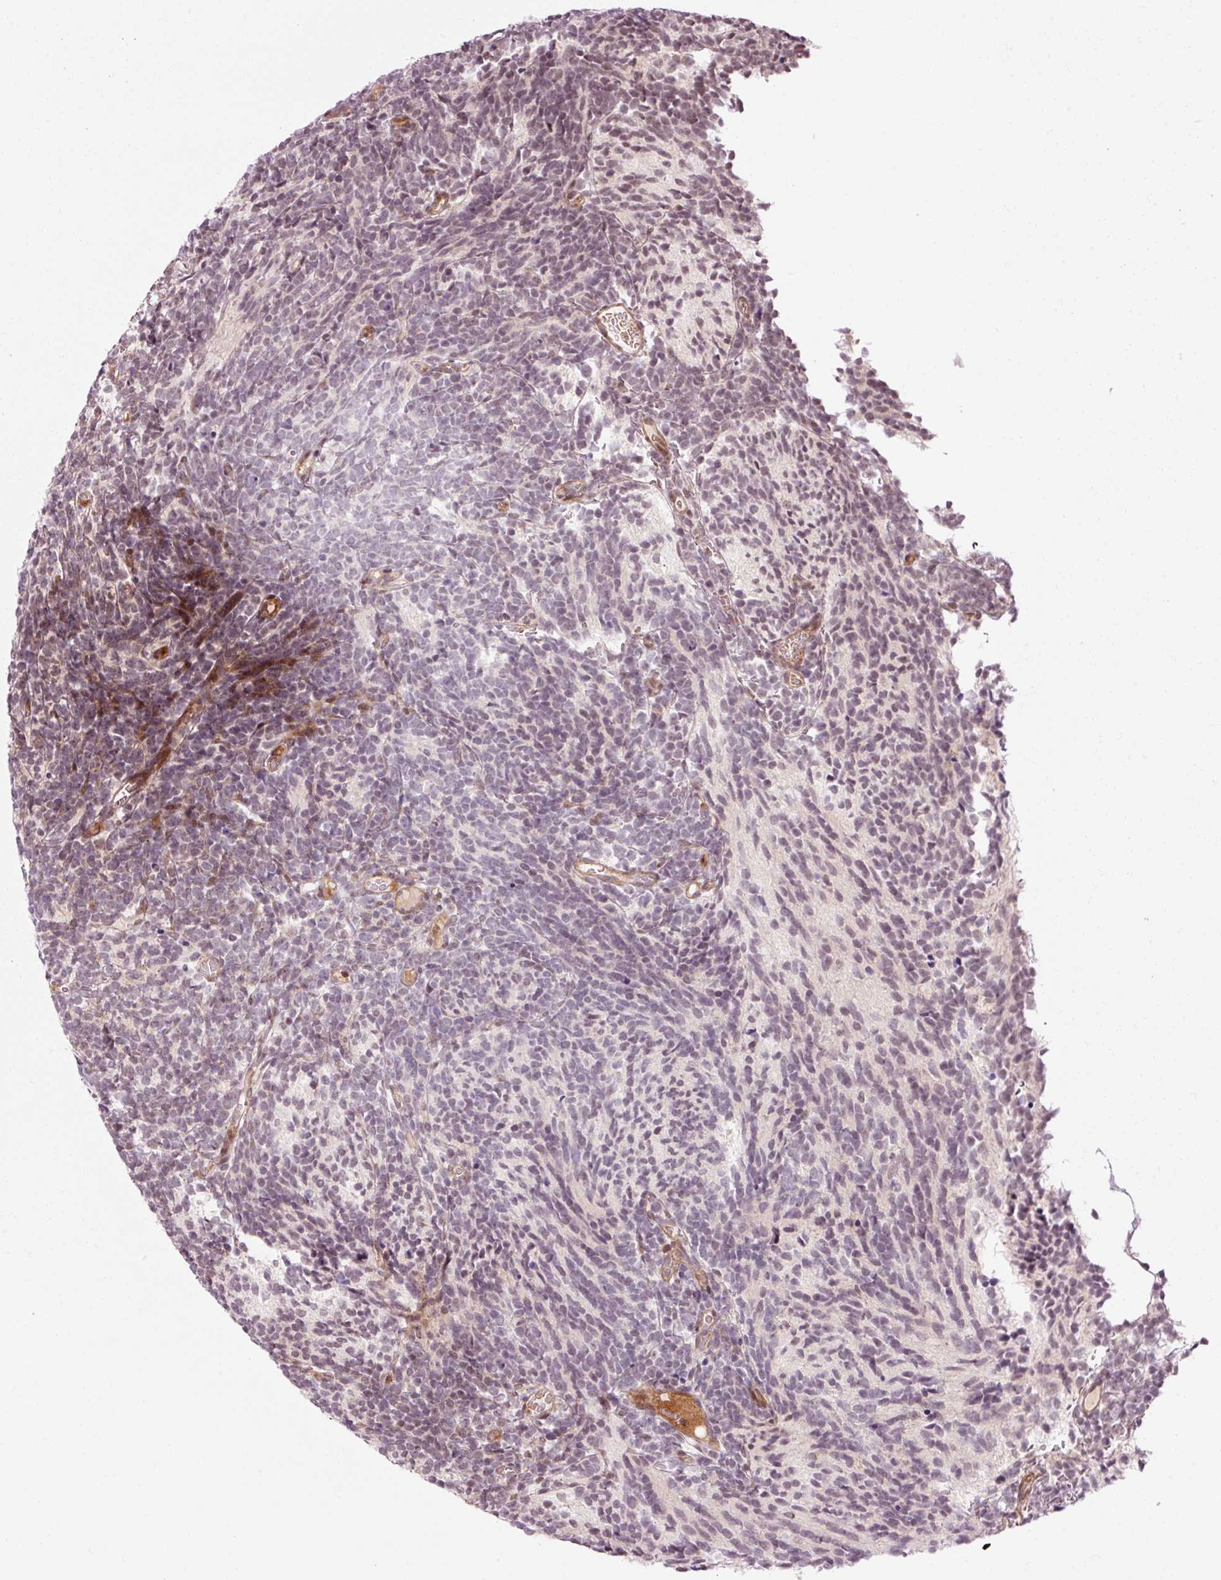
{"staining": {"intensity": "weak", "quantity": "<25%", "location": "nuclear"}, "tissue": "glioma", "cell_type": "Tumor cells", "image_type": "cancer", "snomed": [{"axis": "morphology", "description": "Glioma, malignant, Low grade"}, {"axis": "topography", "description": "Brain"}], "caption": "The photomicrograph exhibits no staining of tumor cells in glioma.", "gene": "ANKRD20A1", "patient": {"sex": "female", "age": 1}}